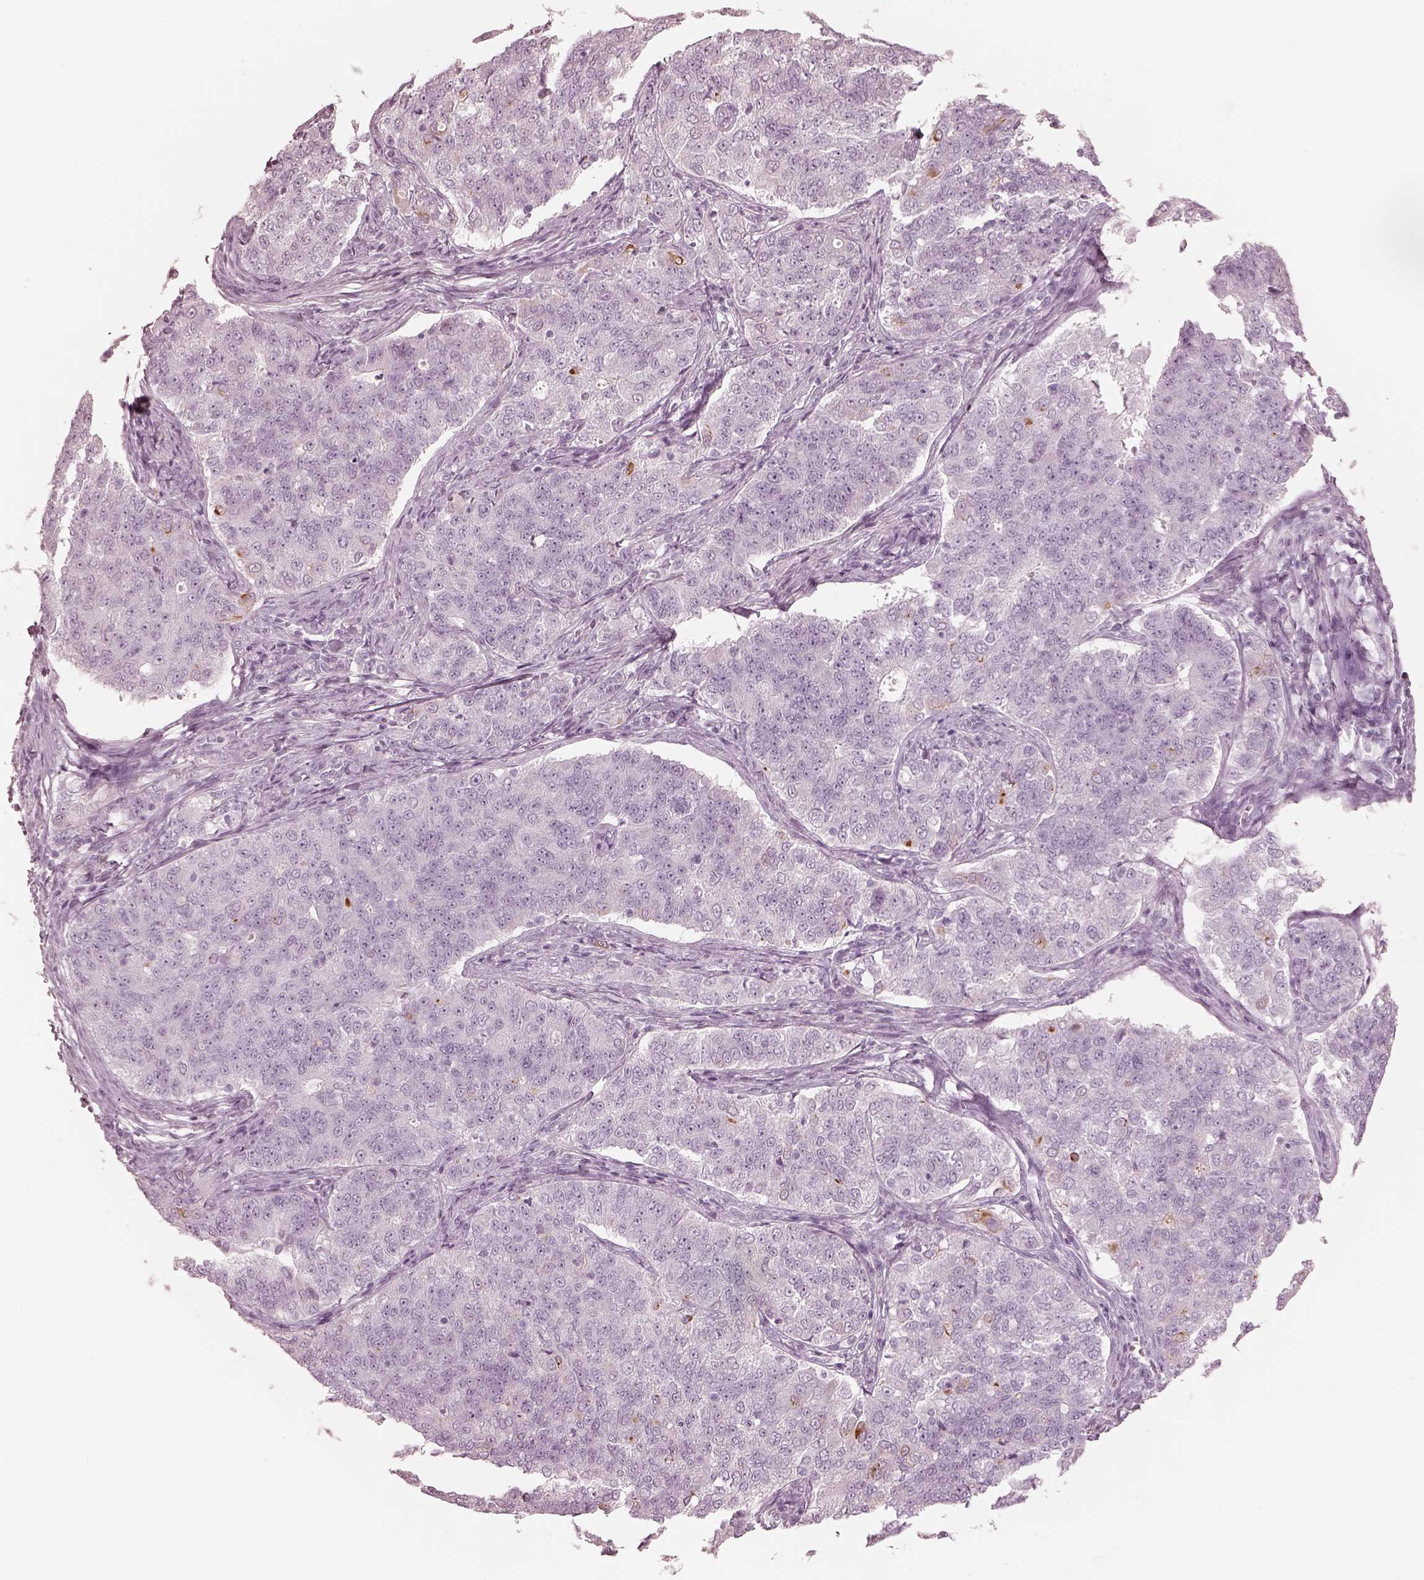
{"staining": {"intensity": "negative", "quantity": "none", "location": "none"}, "tissue": "endometrial cancer", "cell_type": "Tumor cells", "image_type": "cancer", "snomed": [{"axis": "morphology", "description": "Adenocarcinoma, NOS"}, {"axis": "topography", "description": "Endometrium"}], "caption": "A photomicrograph of endometrial cancer (adenocarcinoma) stained for a protein demonstrates no brown staining in tumor cells.", "gene": "PON3", "patient": {"sex": "female", "age": 43}}